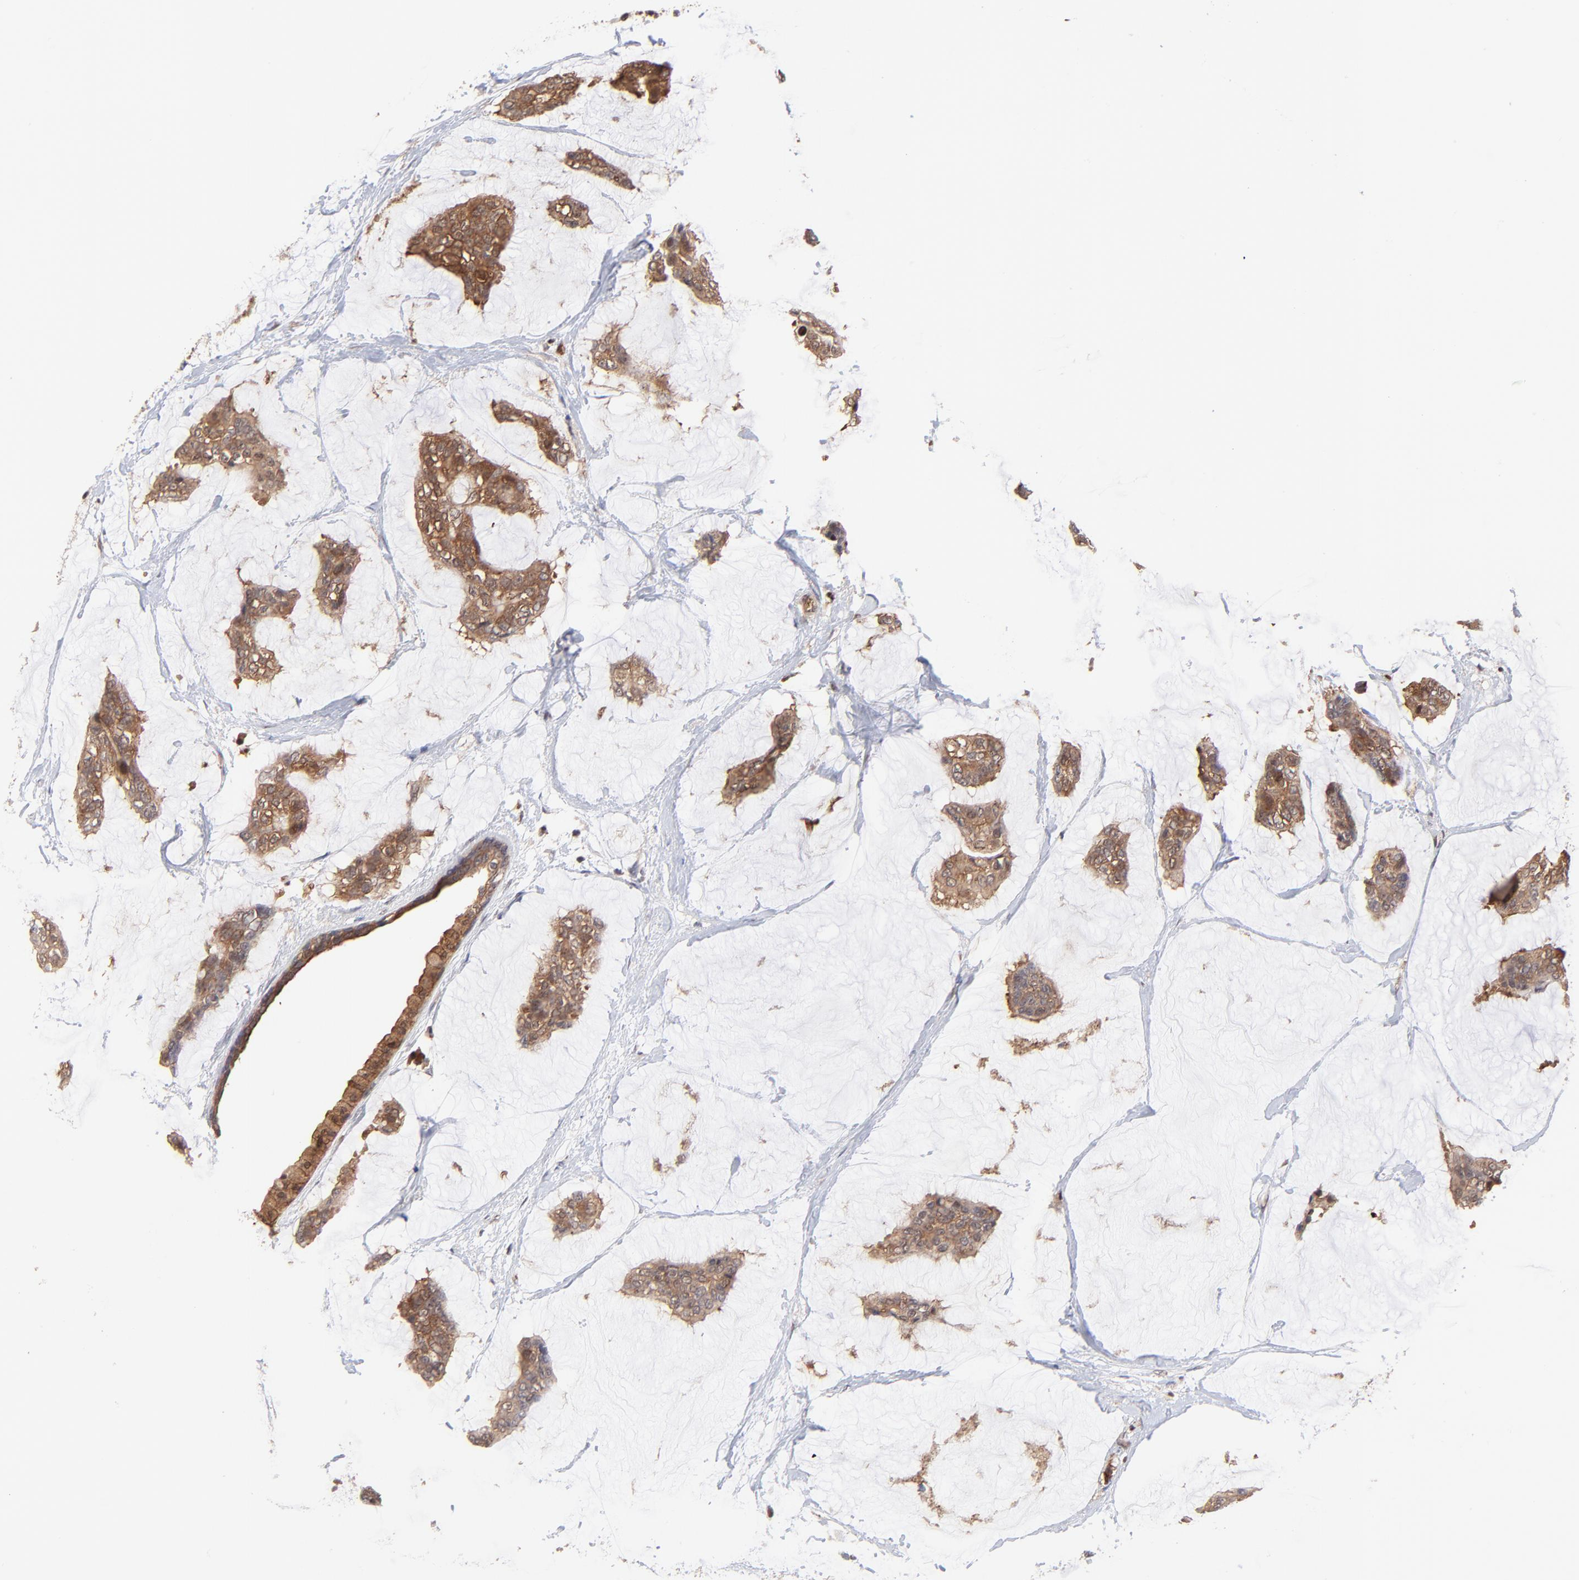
{"staining": {"intensity": "strong", "quantity": ">75%", "location": "cytoplasmic/membranous"}, "tissue": "breast cancer", "cell_type": "Tumor cells", "image_type": "cancer", "snomed": [{"axis": "morphology", "description": "Duct carcinoma"}, {"axis": "topography", "description": "Breast"}], "caption": "Strong cytoplasmic/membranous expression for a protein is present in approximately >75% of tumor cells of breast infiltrating ductal carcinoma using immunohistochemistry.", "gene": "PSMA6", "patient": {"sex": "female", "age": 93}}